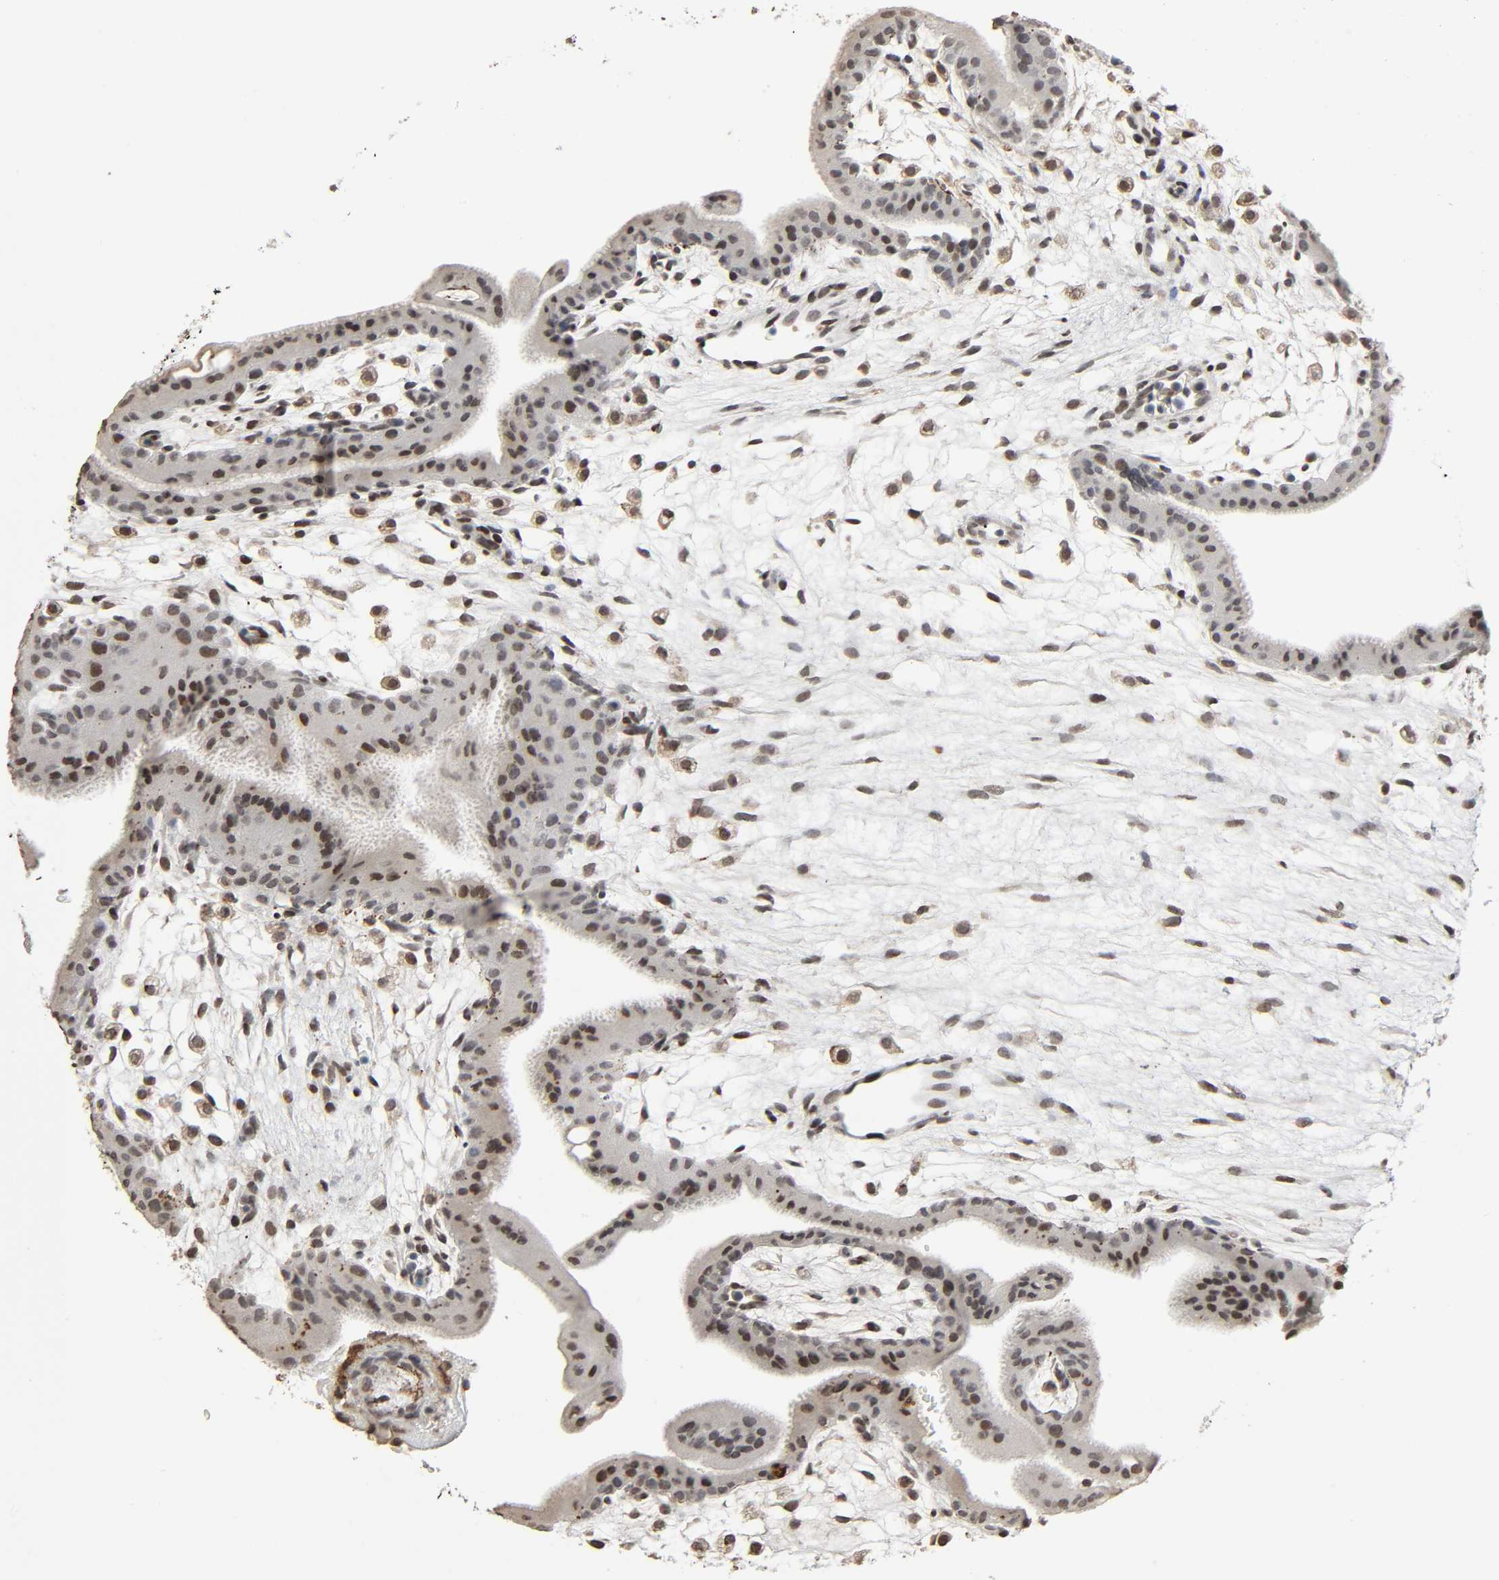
{"staining": {"intensity": "moderate", "quantity": "25%-75%", "location": "cytoplasmic/membranous"}, "tissue": "placenta", "cell_type": "Trophoblastic cells", "image_type": "normal", "snomed": [{"axis": "morphology", "description": "Normal tissue, NOS"}, {"axis": "topography", "description": "Placenta"}], "caption": "Protein expression analysis of unremarkable placenta shows moderate cytoplasmic/membranous positivity in approximately 25%-75% of trophoblastic cells.", "gene": "STK4", "patient": {"sex": "female", "age": 35}}